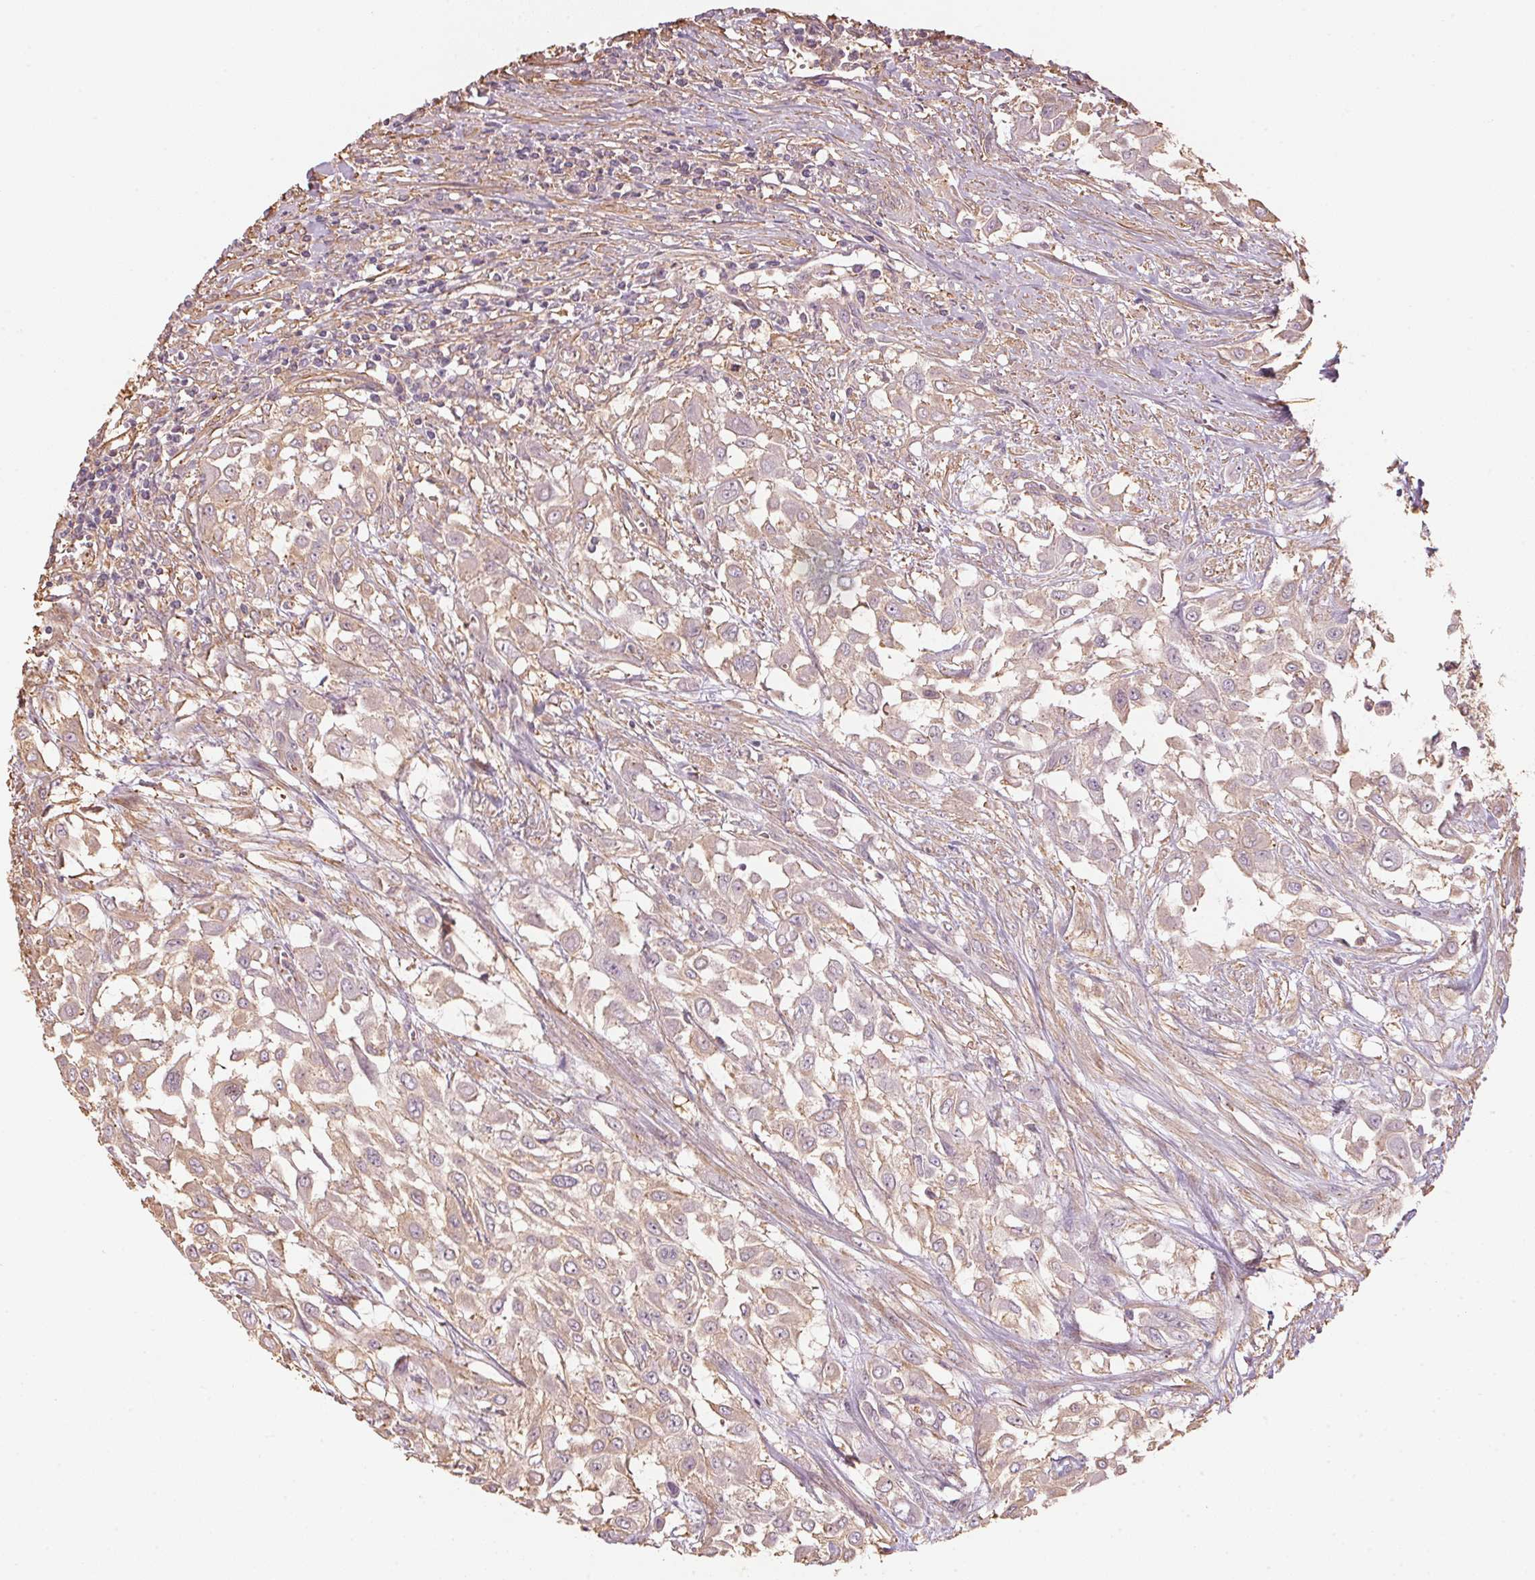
{"staining": {"intensity": "weak", "quantity": "25%-75%", "location": "cytoplasmic/membranous"}, "tissue": "urothelial cancer", "cell_type": "Tumor cells", "image_type": "cancer", "snomed": [{"axis": "morphology", "description": "Urothelial carcinoma, High grade"}, {"axis": "topography", "description": "Urinary bladder"}], "caption": "This is a micrograph of immunohistochemistry (IHC) staining of high-grade urothelial carcinoma, which shows weak staining in the cytoplasmic/membranous of tumor cells.", "gene": "QDPR", "patient": {"sex": "male", "age": 57}}